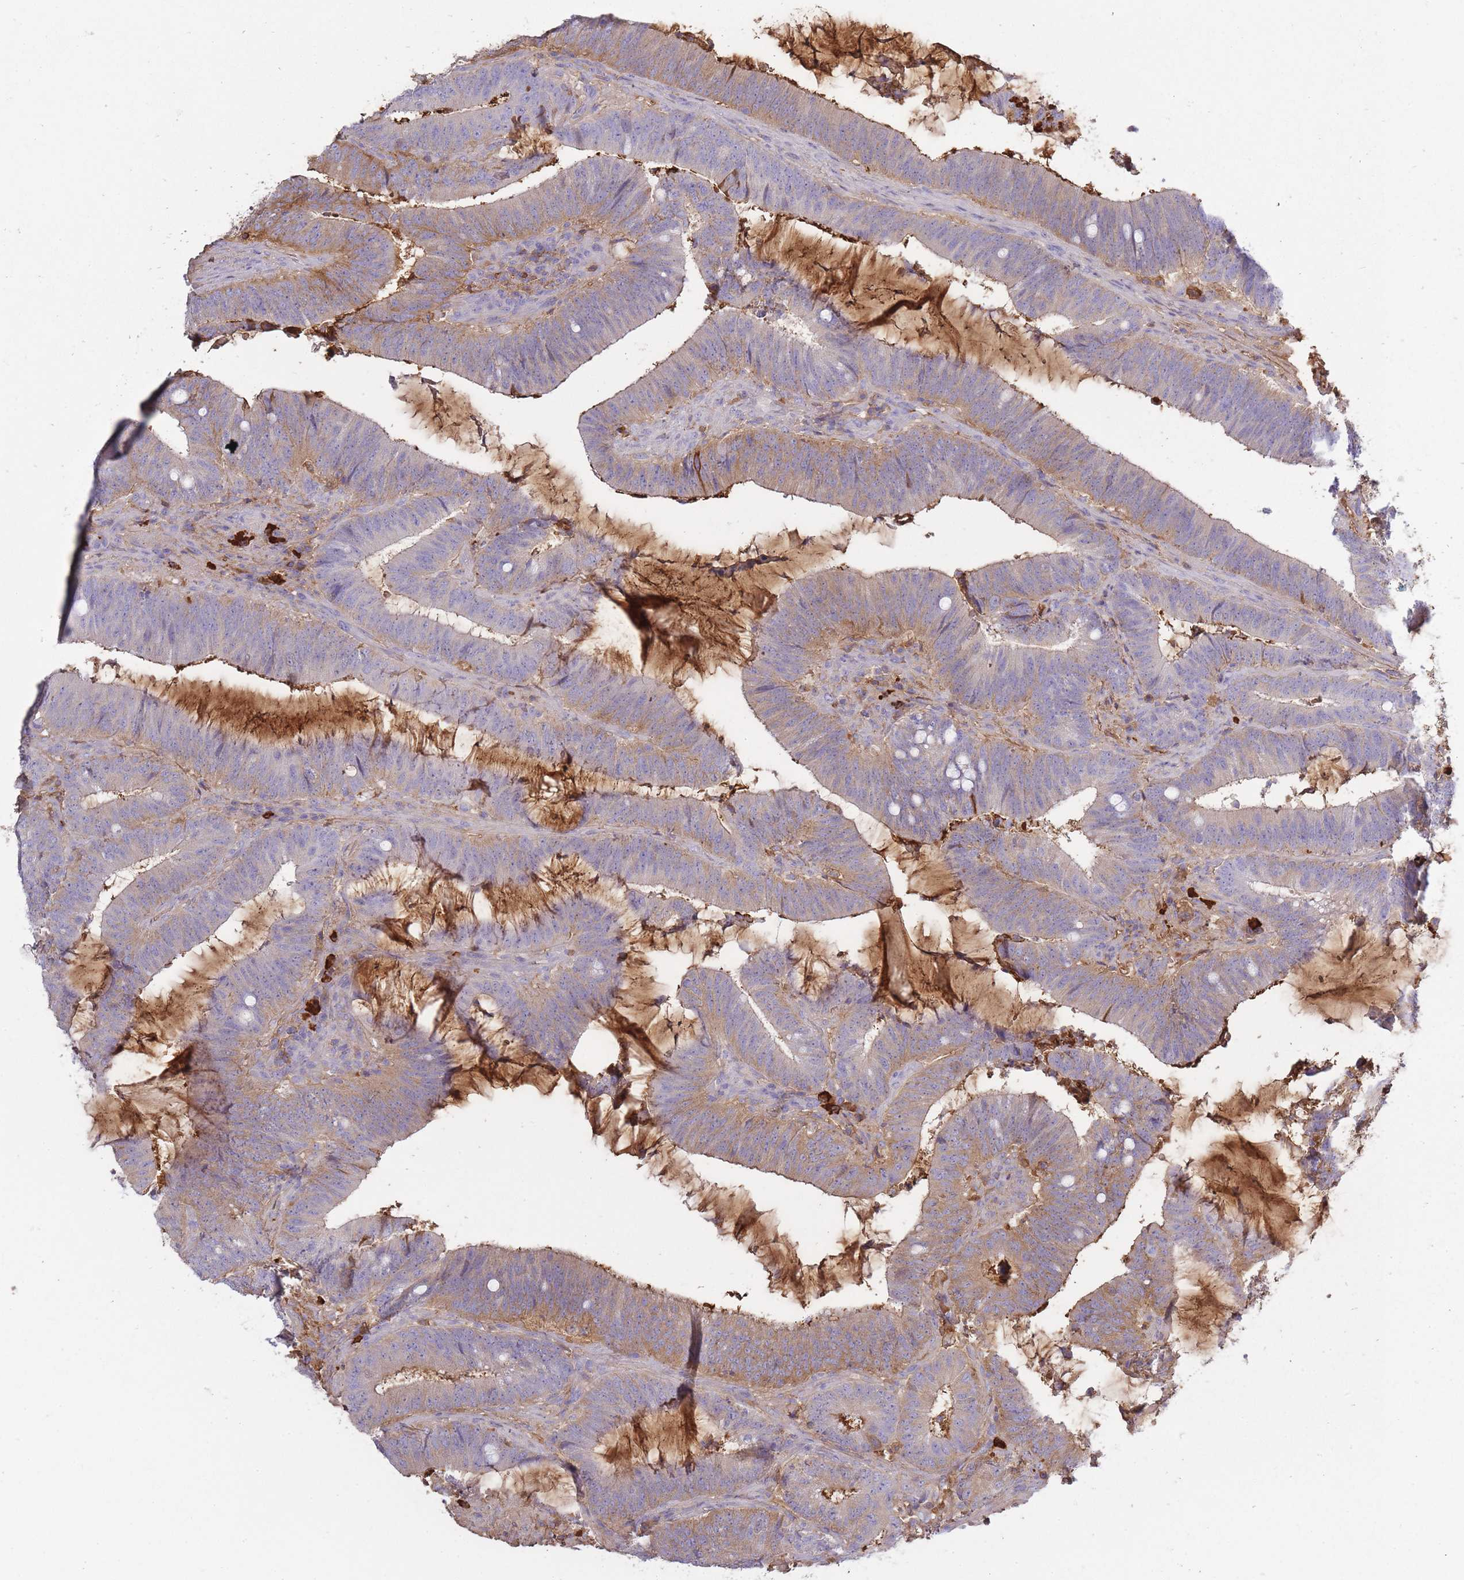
{"staining": {"intensity": "moderate", "quantity": "25%-75%", "location": "cytoplasmic/membranous"}, "tissue": "colorectal cancer", "cell_type": "Tumor cells", "image_type": "cancer", "snomed": [{"axis": "morphology", "description": "Adenocarcinoma, NOS"}, {"axis": "topography", "description": "Colon"}], "caption": "Immunohistochemistry photomicrograph of human adenocarcinoma (colorectal) stained for a protein (brown), which demonstrates medium levels of moderate cytoplasmic/membranous staining in about 25%-75% of tumor cells.", "gene": "IGKV1D-42", "patient": {"sex": "female", "age": 43}}